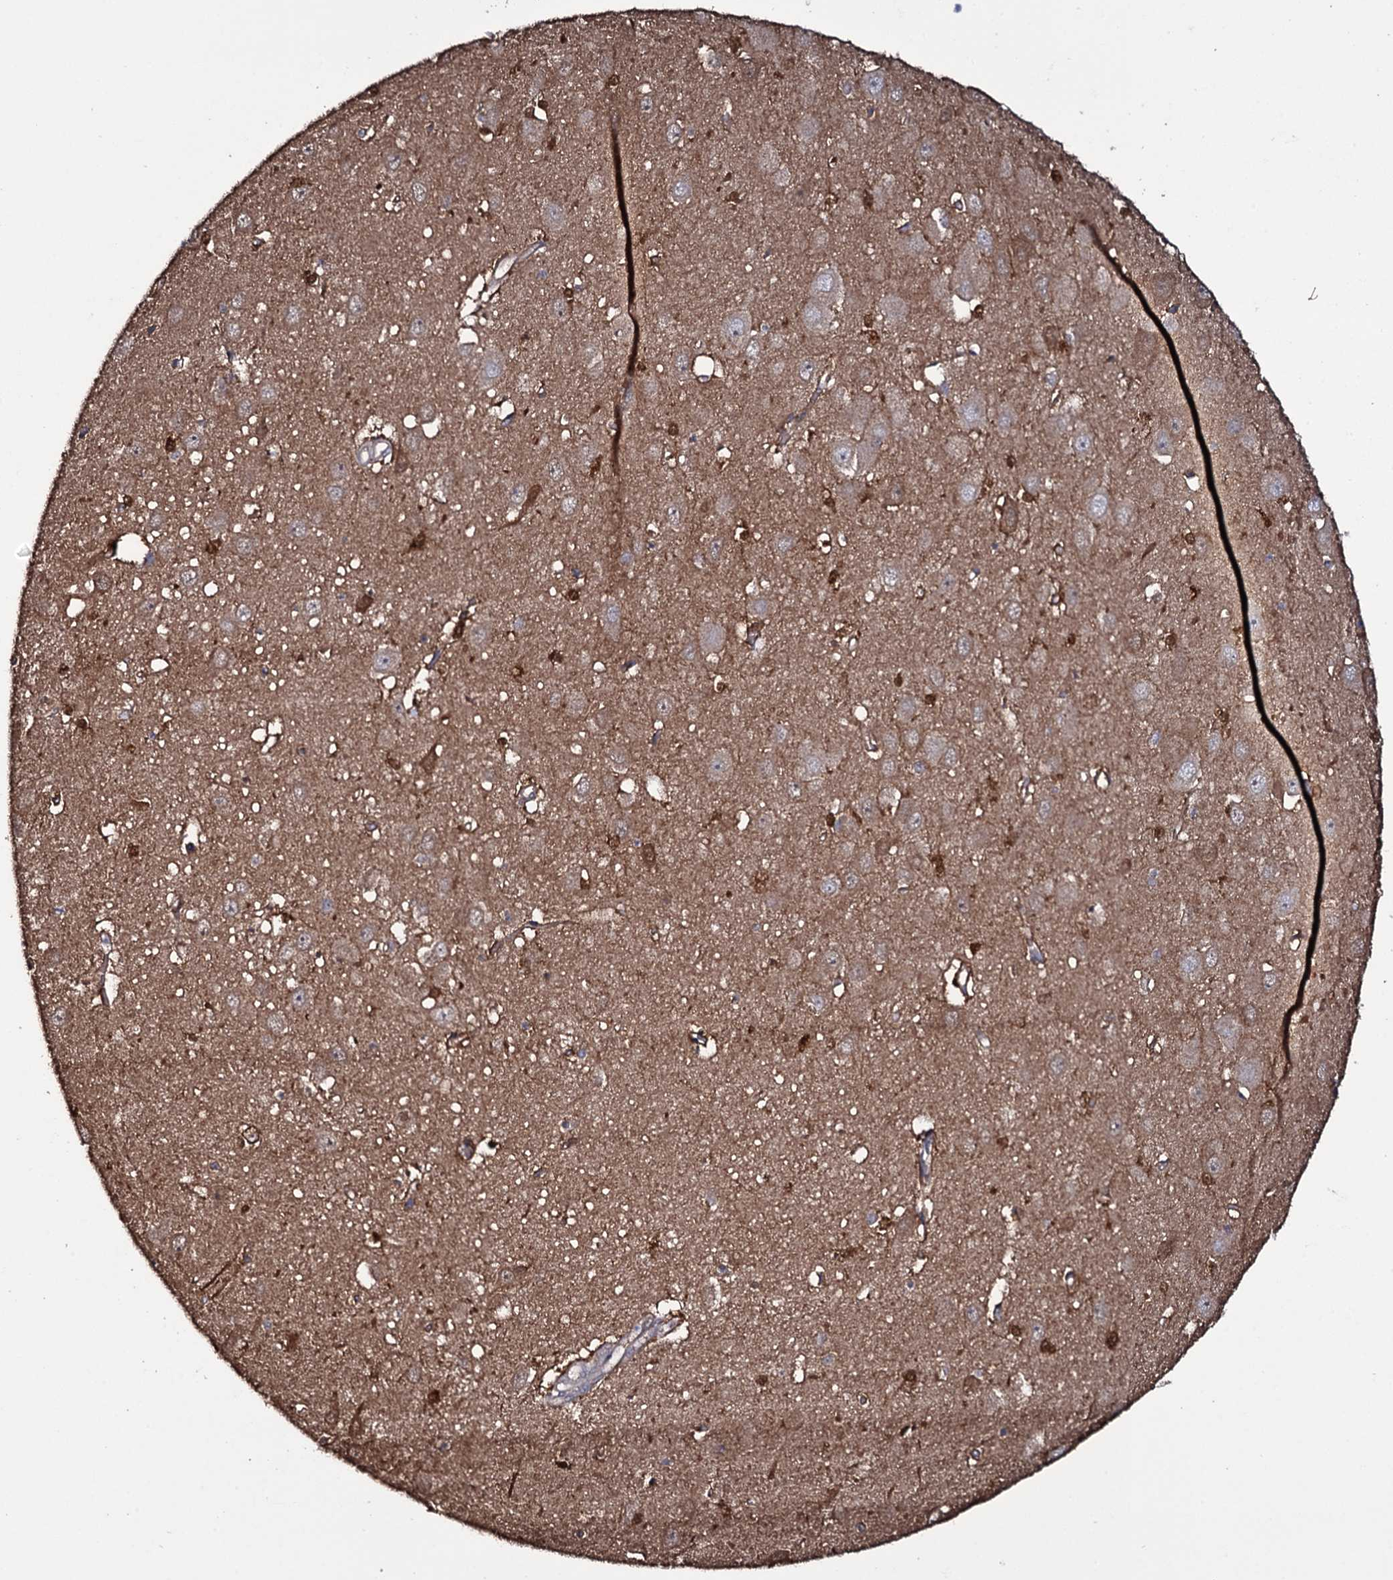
{"staining": {"intensity": "strong", "quantity": "<25%", "location": "cytoplasmic/membranous,nuclear"}, "tissue": "hippocampus", "cell_type": "Glial cells", "image_type": "normal", "snomed": [{"axis": "morphology", "description": "Normal tissue, NOS"}, {"axis": "topography", "description": "Hippocampus"}], "caption": "Immunohistochemical staining of normal human hippocampus reveals <25% levels of strong cytoplasmic/membranous,nuclear protein staining in approximately <25% of glial cells.", "gene": "CRYL1", "patient": {"sex": "female", "age": 64}}